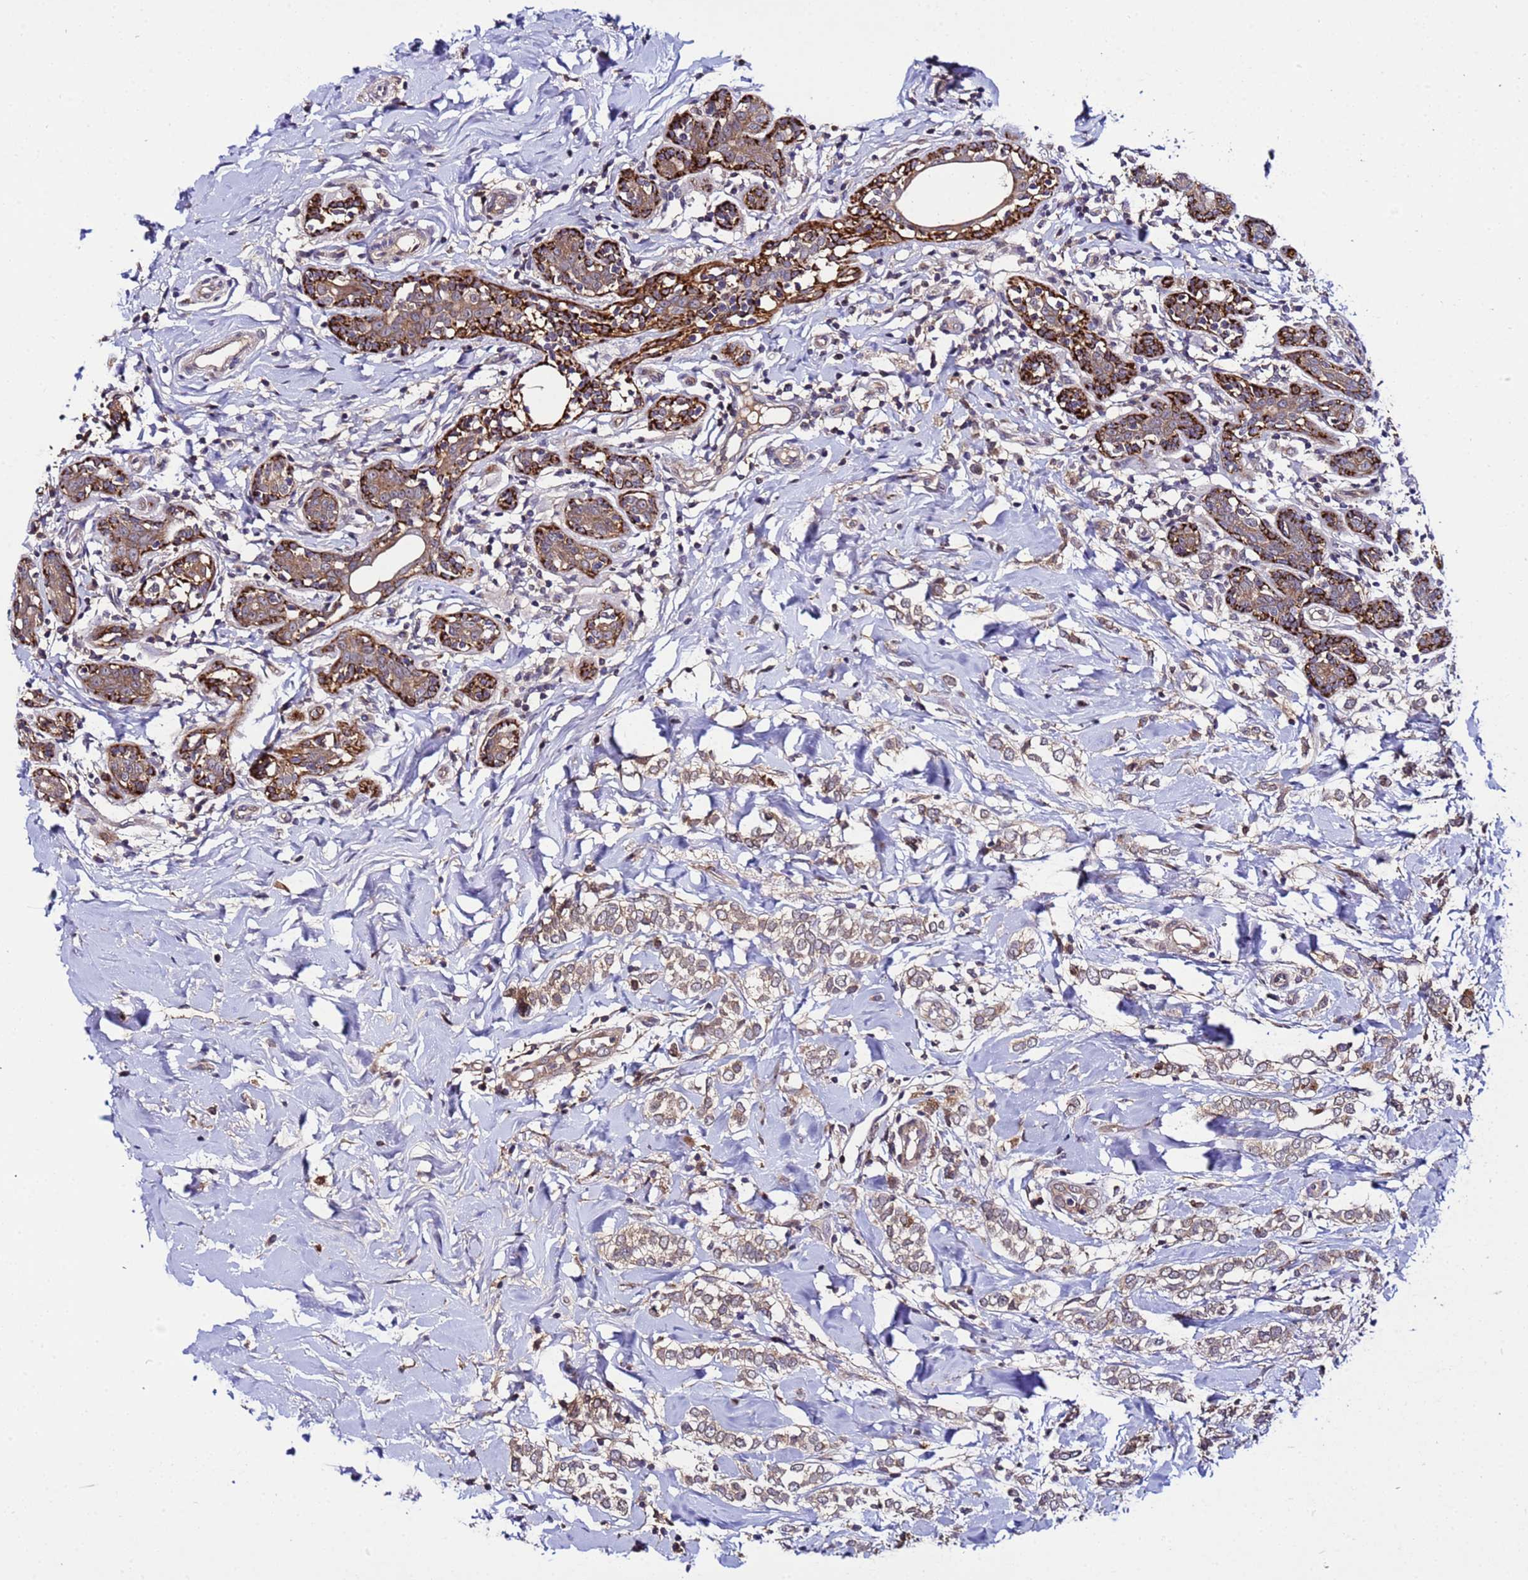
{"staining": {"intensity": "moderate", "quantity": "25%-75%", "location": "cytoplasmic/membranous"}, "tissue": "breast cancer", "cell_type": "Tumor cells", "image_type": "cancer", "snomed": [{"axis": "morphology", "description": "Normal tissue, NOS"}, {"axis": "morphology", "description": "Lobular carcinoma"}, {"axis": "topography", "description": "Breast"}], "caption": "A high-resolution histopathology image shows immunohistochemistry (IHC) staining of breast lobular carcinoma, which reveals moderate cytoplasmic/membranous expression in approximately 25%-75% of tumor cells.", "gene": "PLXDC2", "patient": {"sex": "female", "age": 47}}